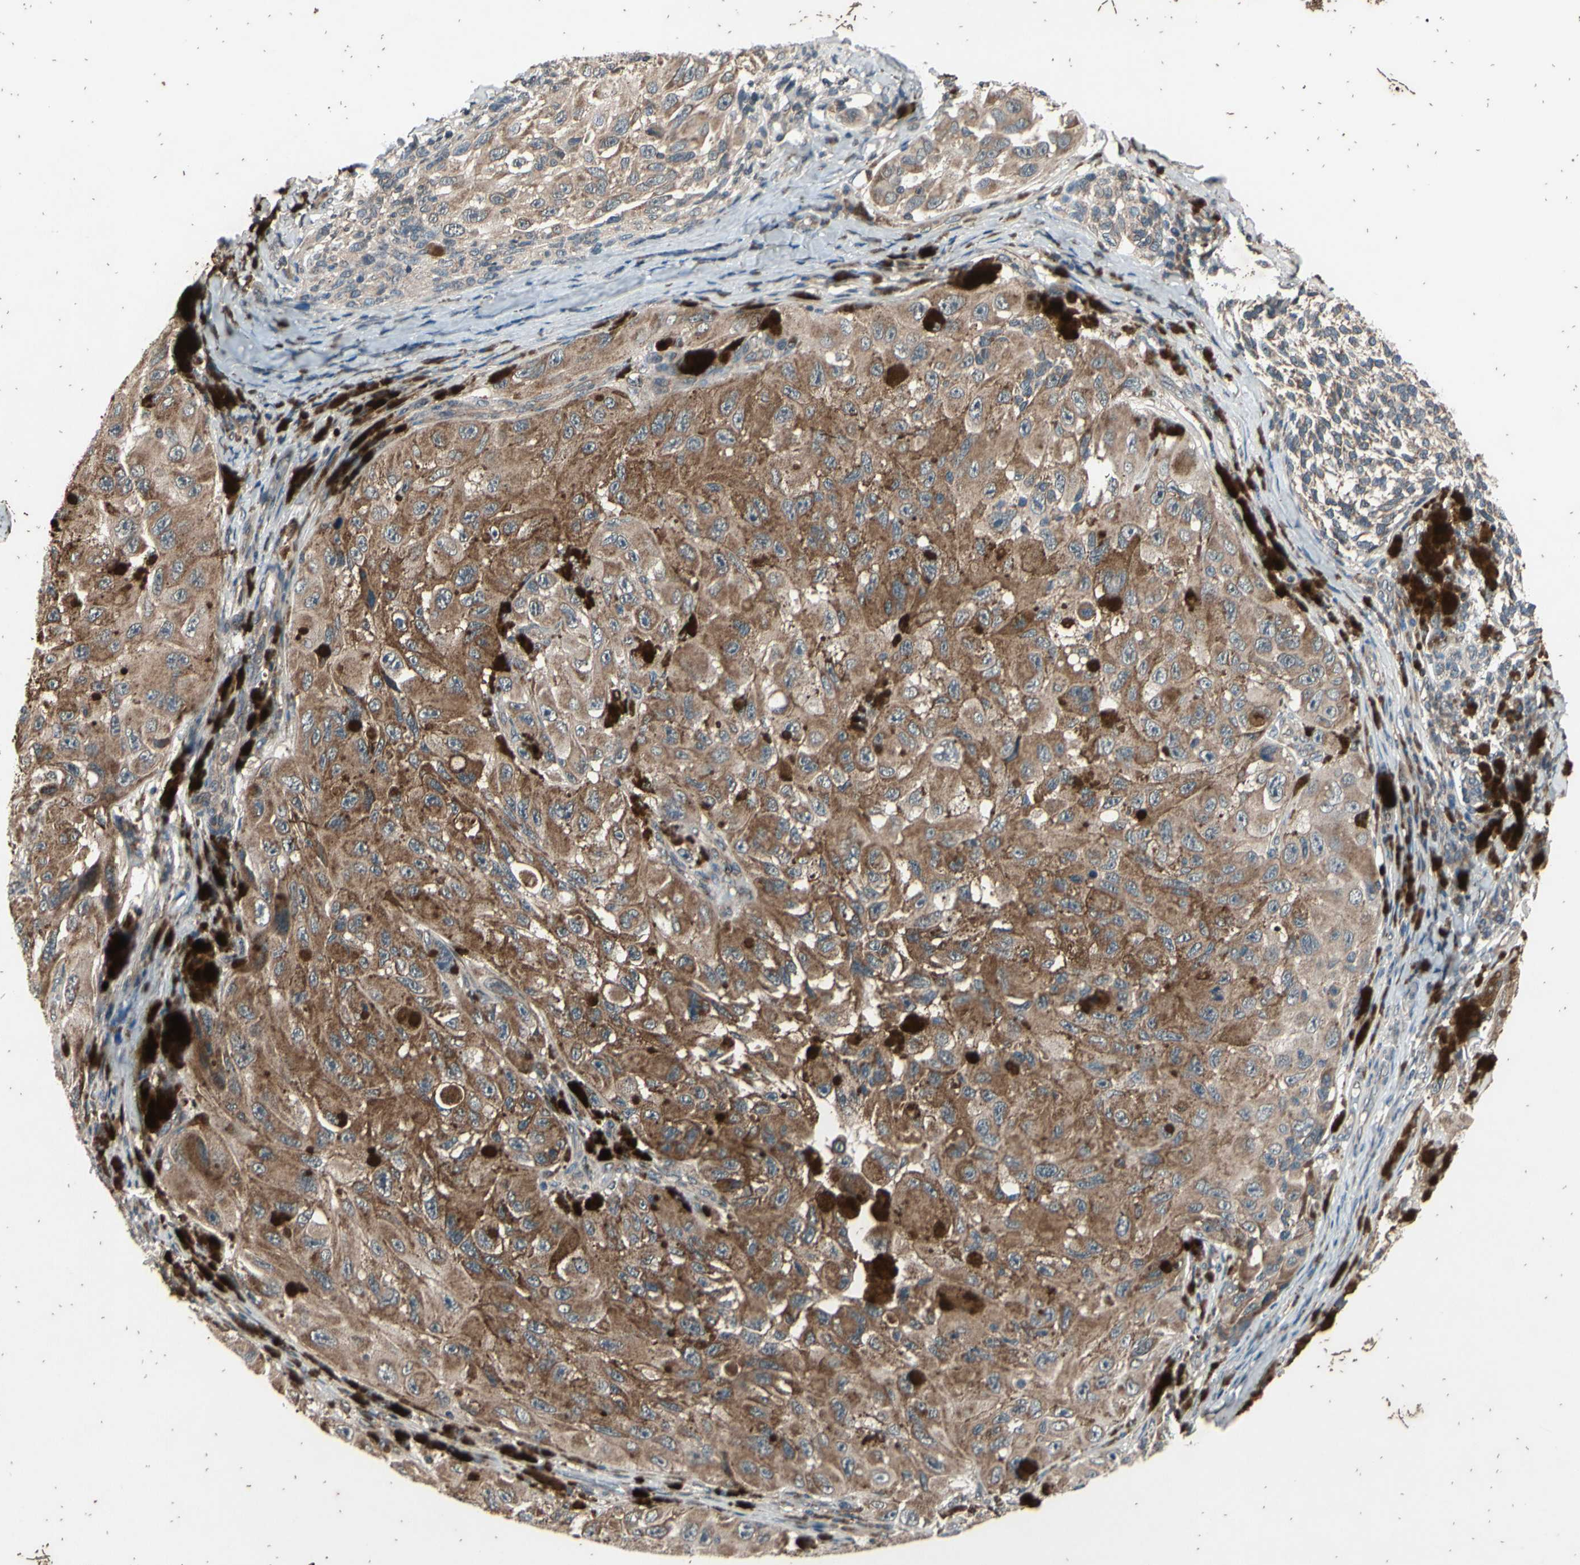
{"staining": {"intensity": "moderate", "quantity": ">75%", "location": "cytoplasmic/membranous"}, "tissue": "melanoma", "cell_type": "Tumor cells", "image_type": "cancer", "snomed": [{"axis": "morphology", "description": "Malignant melanoma, NOS"}, {"axis": "topography", "description": "Skin"}], "caption": "A medium amount of moderate cytoplasmic/membranous staining is identified in approximately >75% of tumor cells in malignant melanoma tissue. (DAB (3,3'-diaminobenzidine) IHC, brown staining for protein, blue staining for nuclei).", "gene": "MBTPS2", "patient": {"sex": "female", "age": 73}}